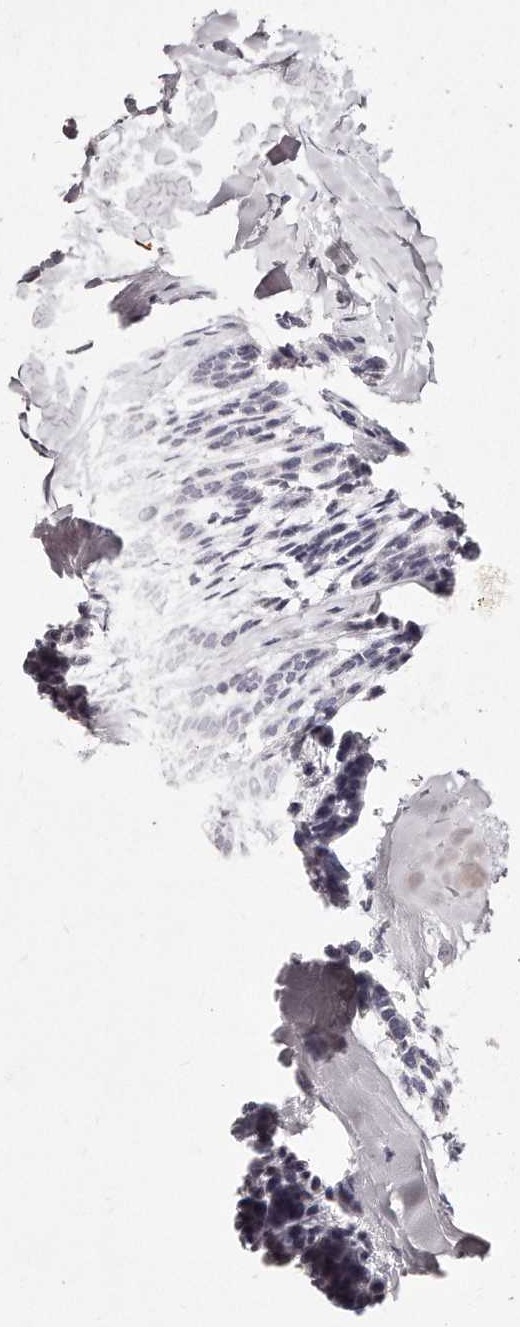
{"staining": {"intensity": "negative", "quantity": "none", "location": "none"}, "tissue": "head and neck cancer", "cell_type": "Tumor cells", "image_type": "cancer", "snomed": [{"axis": "morphology", "description": "Adenocarcinoma, NOS"}, {"axis": "morphology", "description": "Adenoma, NOS"}, {"axis": "topography", "description": "Head-Neck"}], "caption": "Tumor cells show no significant protein expression in head and neck cancer.", "gene": "GDA", "patient": {"sex": "female", "age": 55}}